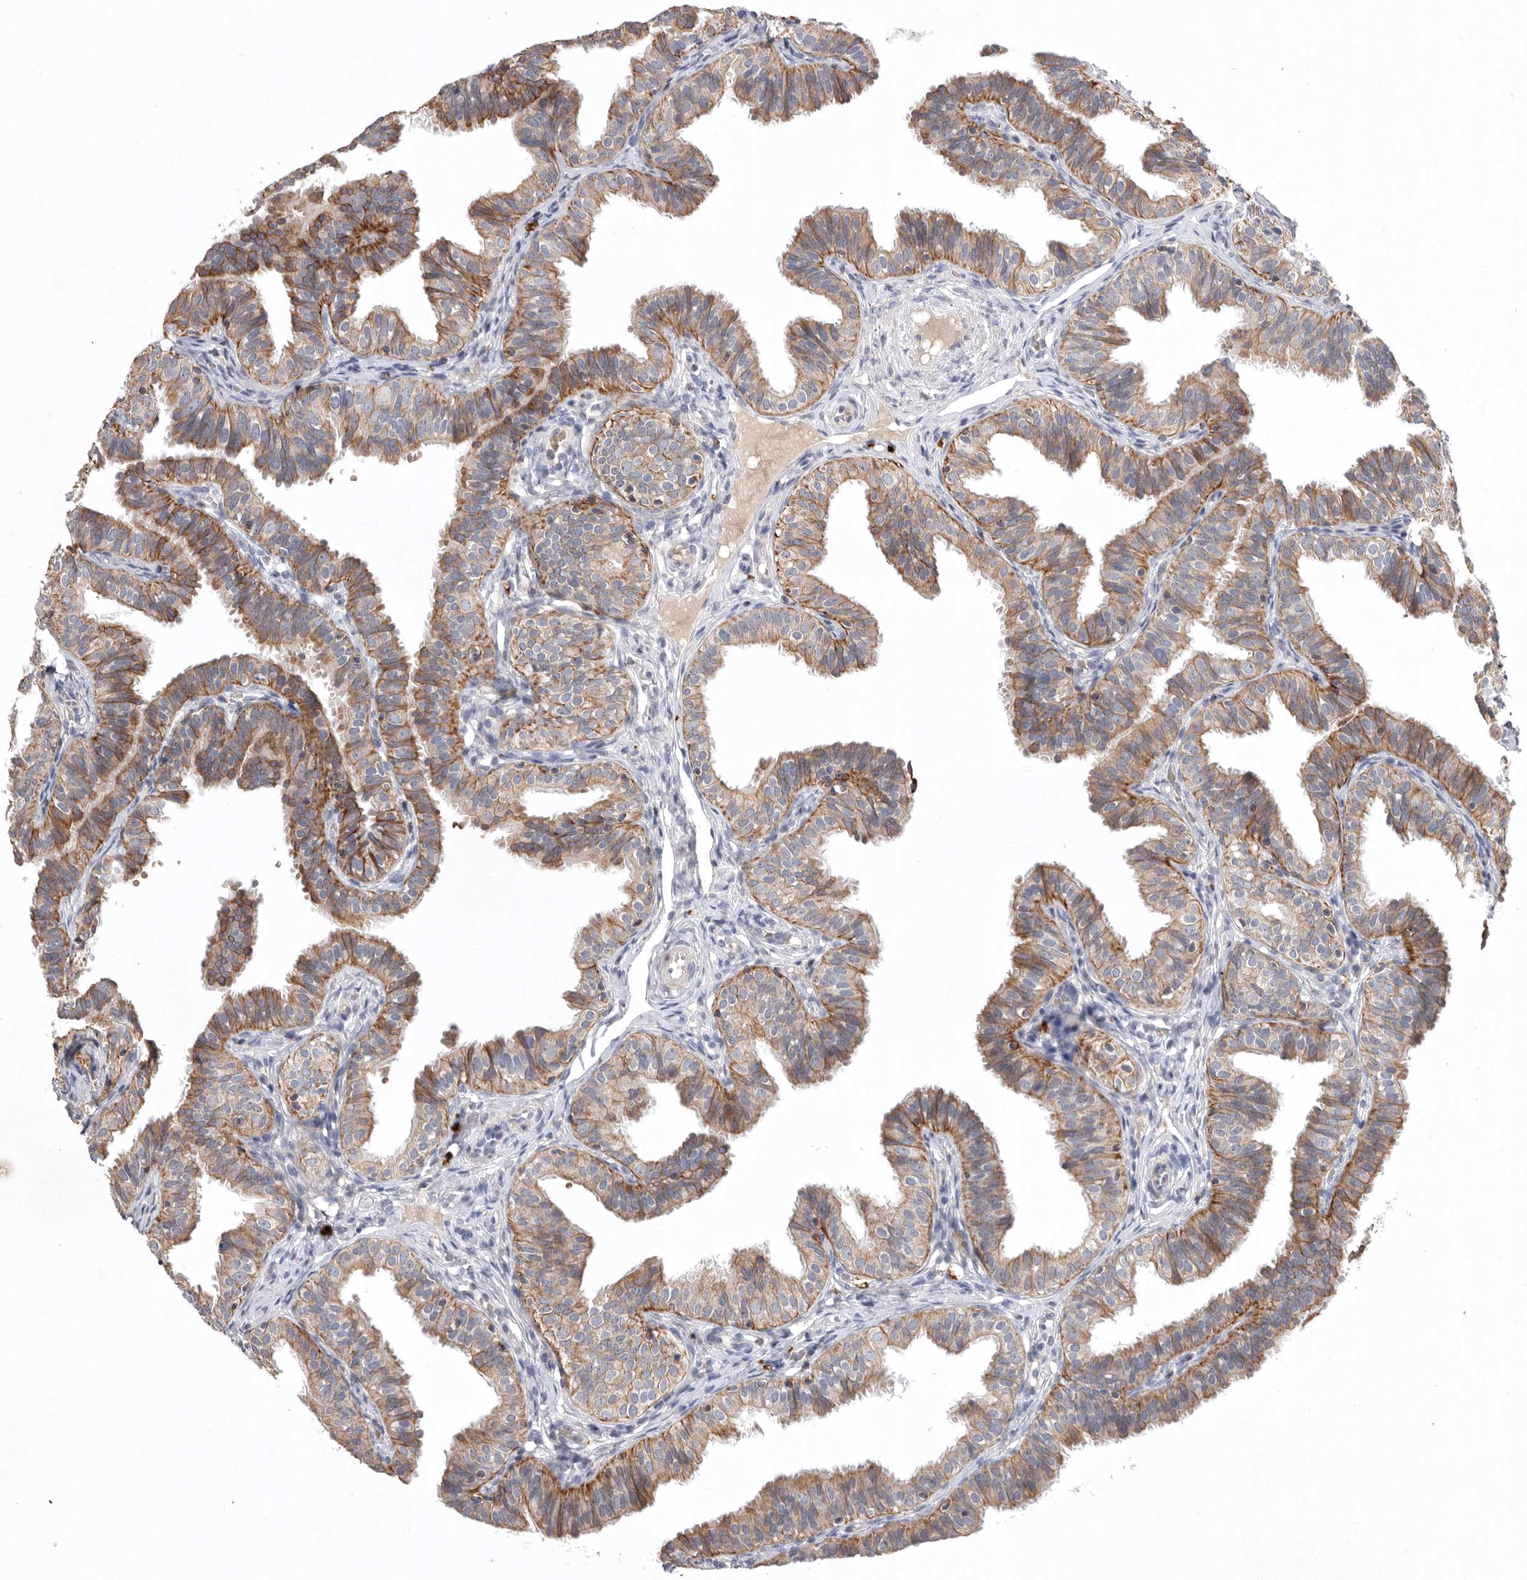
{"staining": {"intensity": "moderate", "quantity": ">75%", "location": "cytoplasmic/membranous"}, "tissue": "fallopian tube", "cell_type": "Glandular cells", "image_type": "normal", "snomed": [{"axis": "morphology", "description": "Normal tissue, NOS"}, {"axis": "topography", "description": "Fallopian tube"}], "caption": "Moderate cytoplasmic/membranous staining is identified in about >75% of glandular cells in unremarkable fallopian tube. The protein is shown in brown color, while the nuclei are stained blue.", "gene": "TNFSF14", "patient": {"sex": "female", "age": 35}}